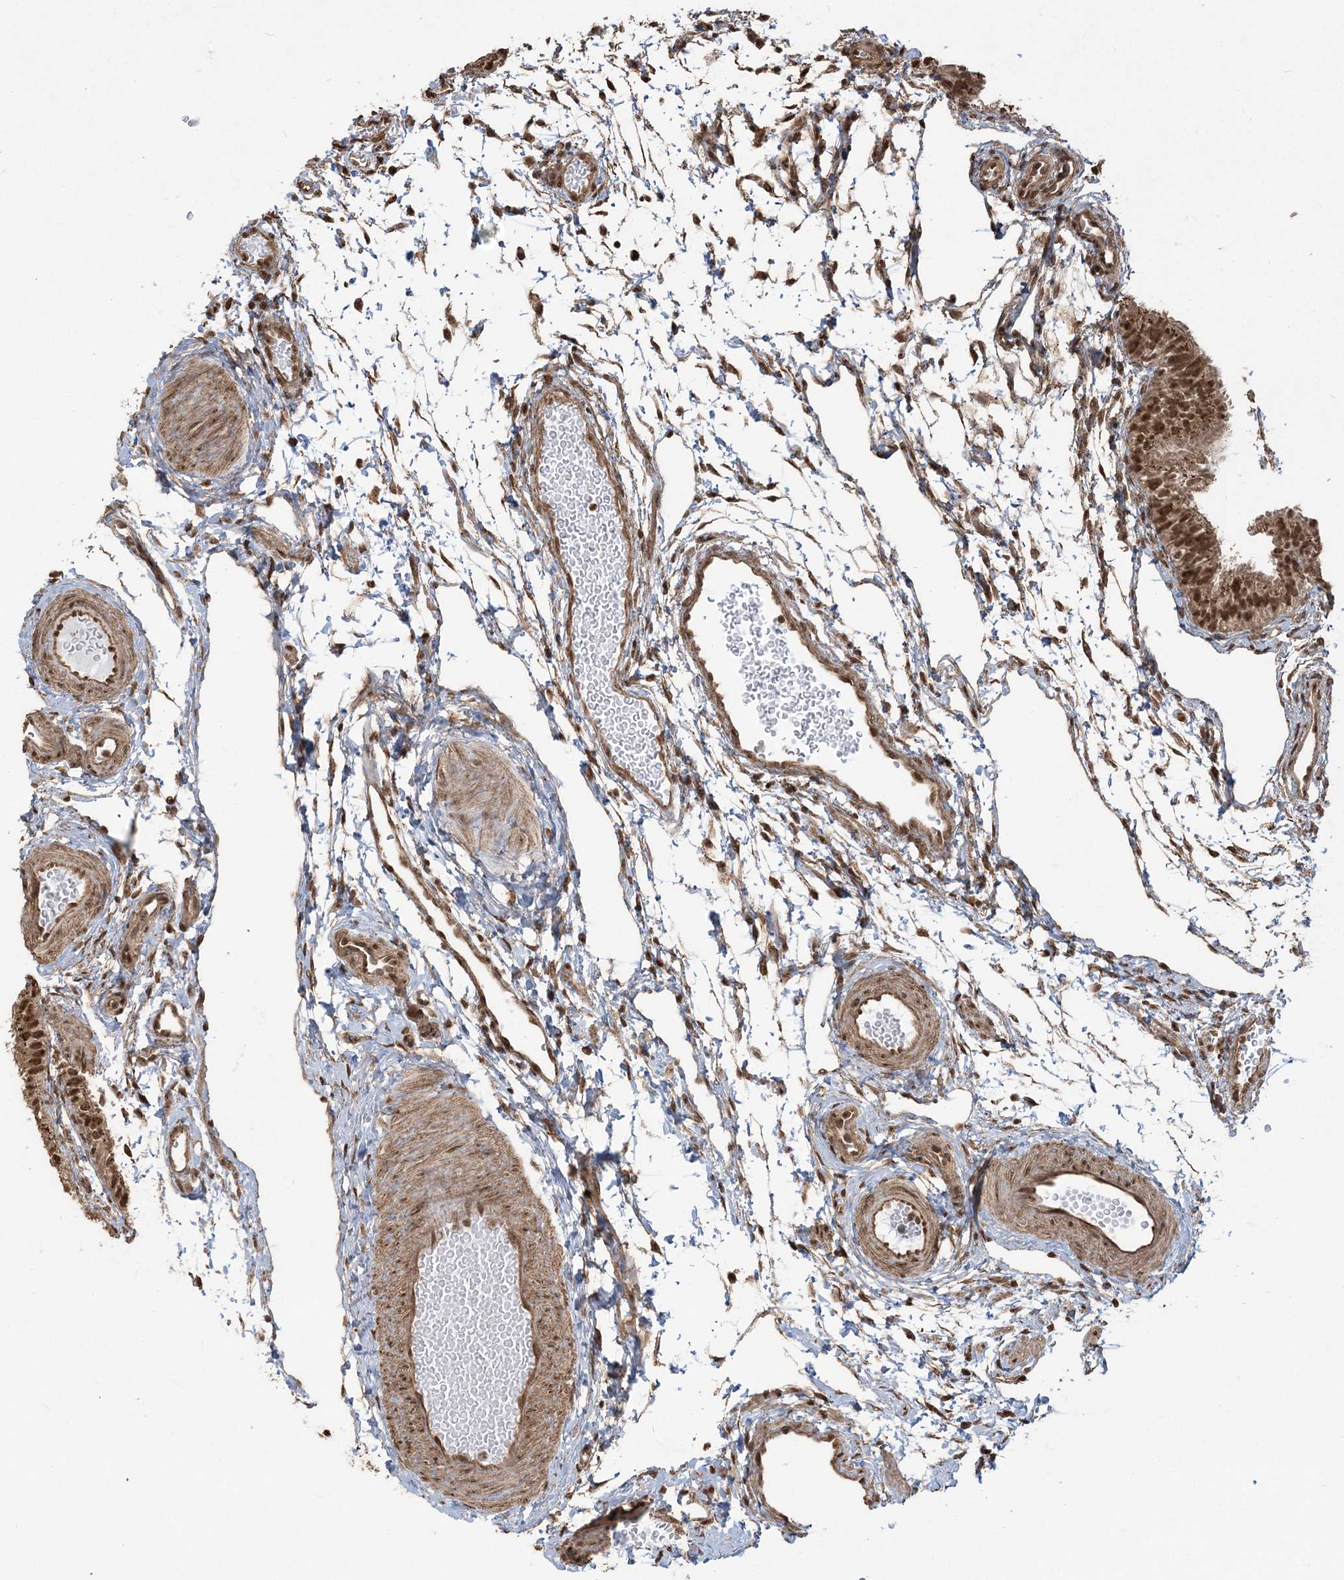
{"staining": {"intensity": "strong", "quantity": ">75%", "location": "nuclear"}, "tissue": "fallopian tube", "cell_type": "Glandular cells", "image_type": "normal", "snomed": [{"axis": "morphology", "description": "Normal tissue, NOS"}, {"axis": "topography", "description": "Fallopian tube"}], "caption": "A high amount of strong nuclear positivity is identified in about >75% of glandular cells in unremarkable fallopian tube.", "gene": "ZNF839", "patient": {"sex": "female", "age": 35}}